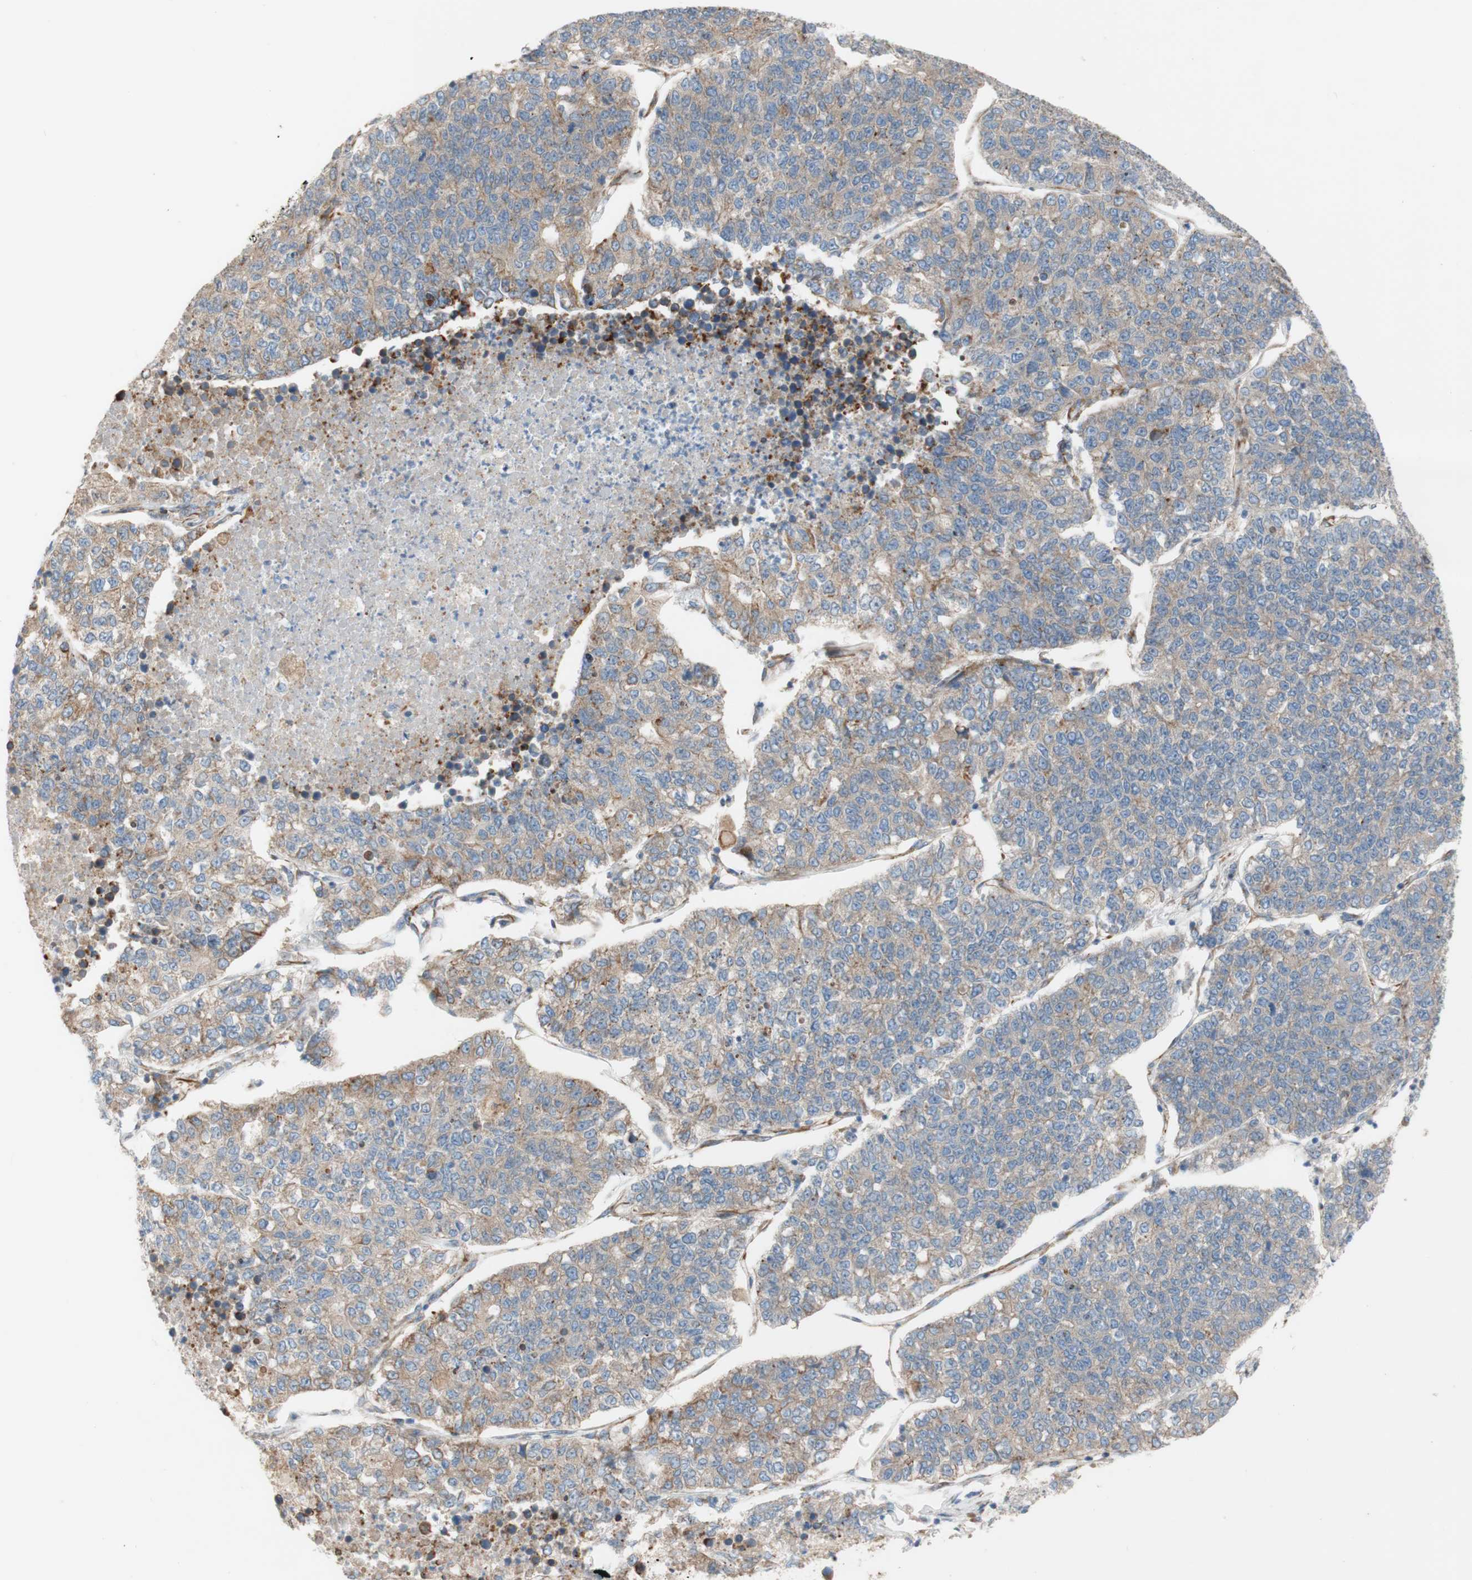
{"staining": {"intensity": "weak", "quantity": ">75%", "location": "cytoplasmic/membranous"}, "tissue": "lung cancer", "cell_type": "Tumor cells", "image_type": "cancer", "snomed": [{"axis": "morphology", "description": "Adenocarcinoma, NOS"}, {"axis": "topography", "description": "Lung"}], "caption": "Brown immunohistochemical staining in human adenocarcinoma (lung) reveals weak cytoplasmic/membranous staining in about >75% of tumor cells.", "gene": "C1orf43", "patient": {"sex": "male", "age": 49}}